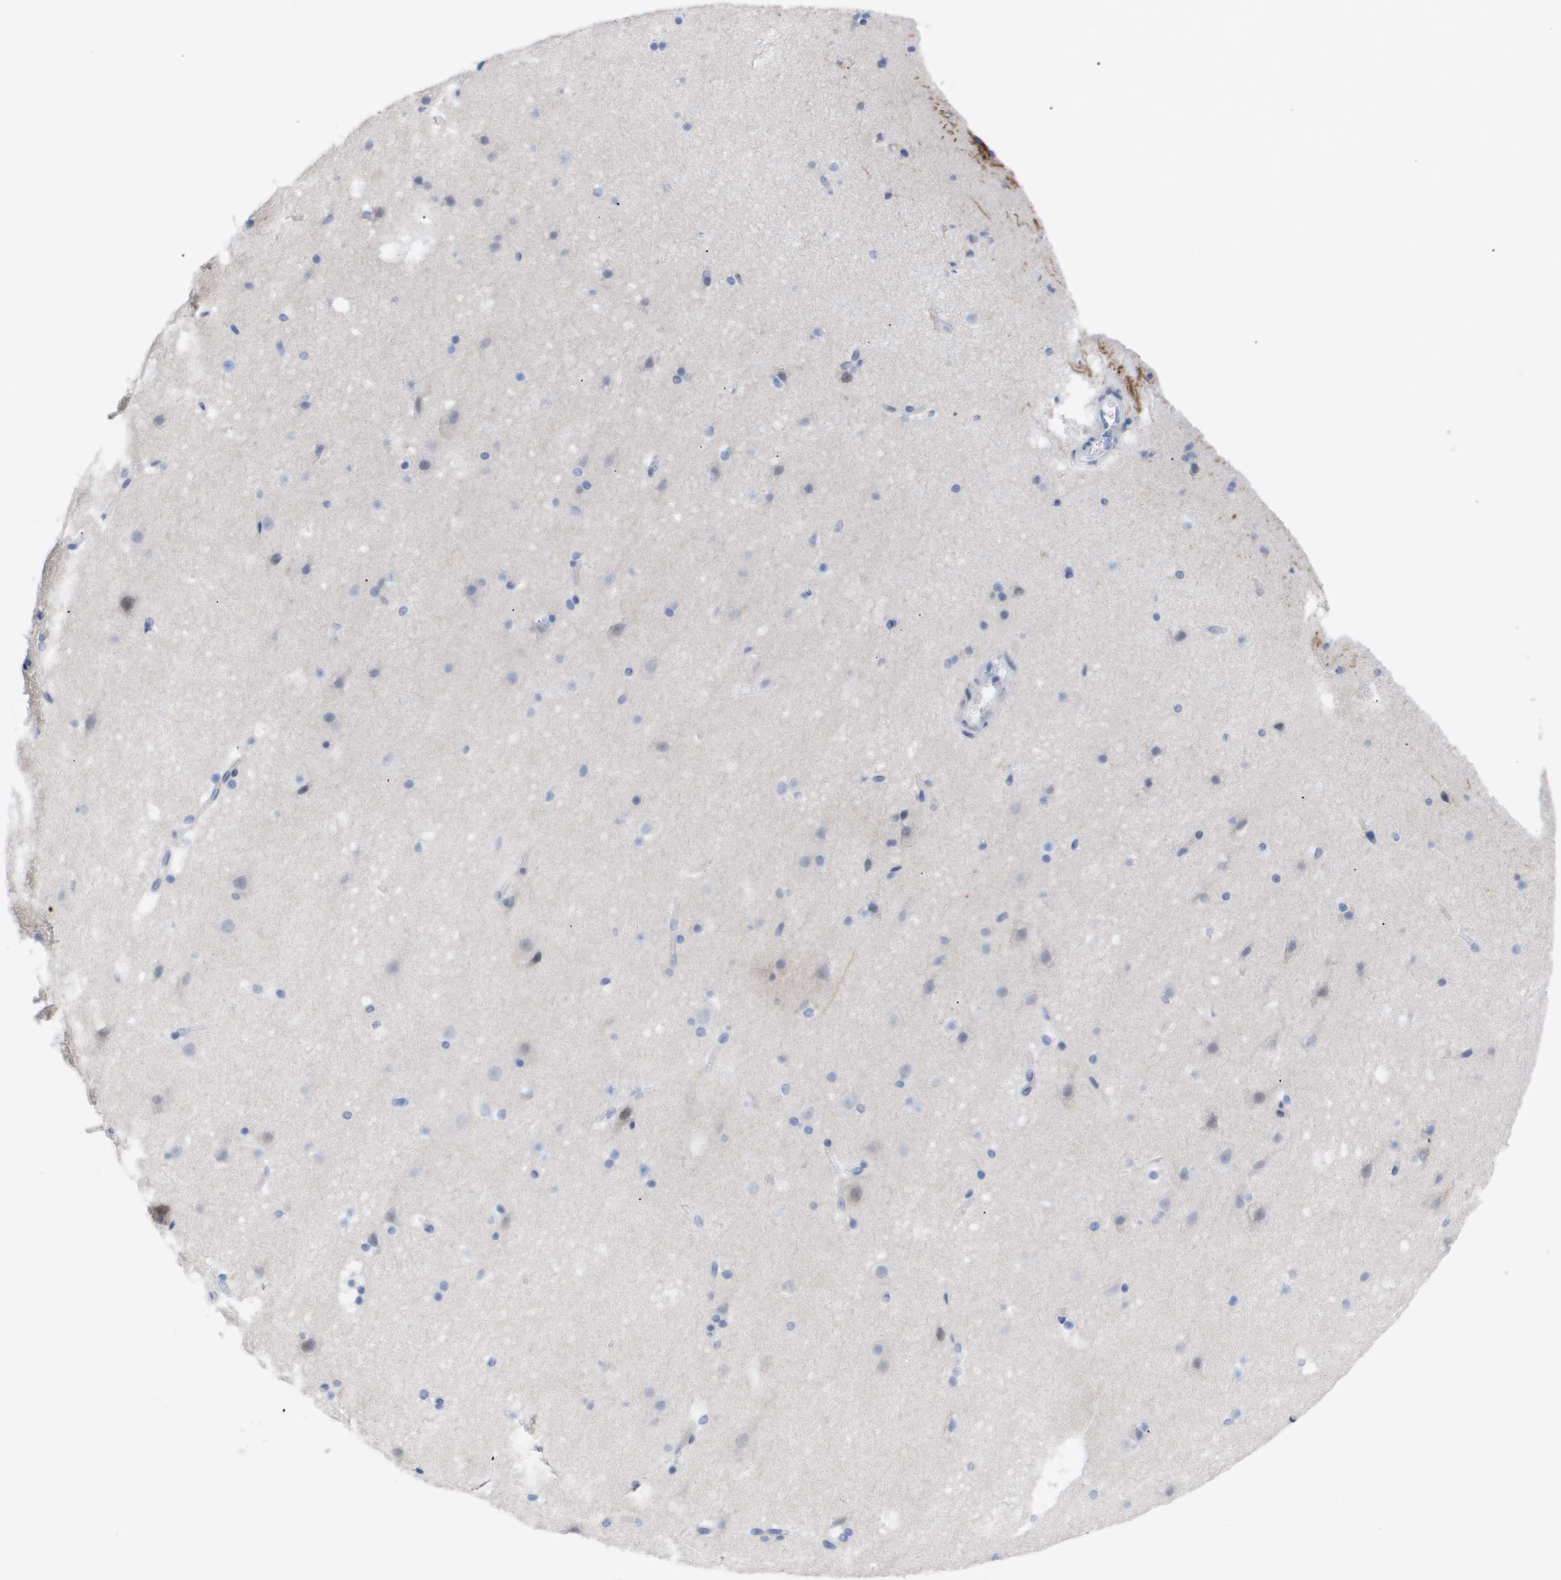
{"staining": {"intensity": "negative", "quantity": "none", "location": "none"}, "tissue": "cerebral cortex", "cell_type": "Endothelial cells", "image_type": "normal", "snomed": [{"axis": "morphology", "description": "Normal tissue, NOS"}, {"axis": "topography", "description": "Cerebral cortex"}], "caption": "This is an IHC image of benign cerebral cortex. There is no positivity in endothelial cells.", "gene": "CAV3", "patient": {"sex": "male", "age": 45}}